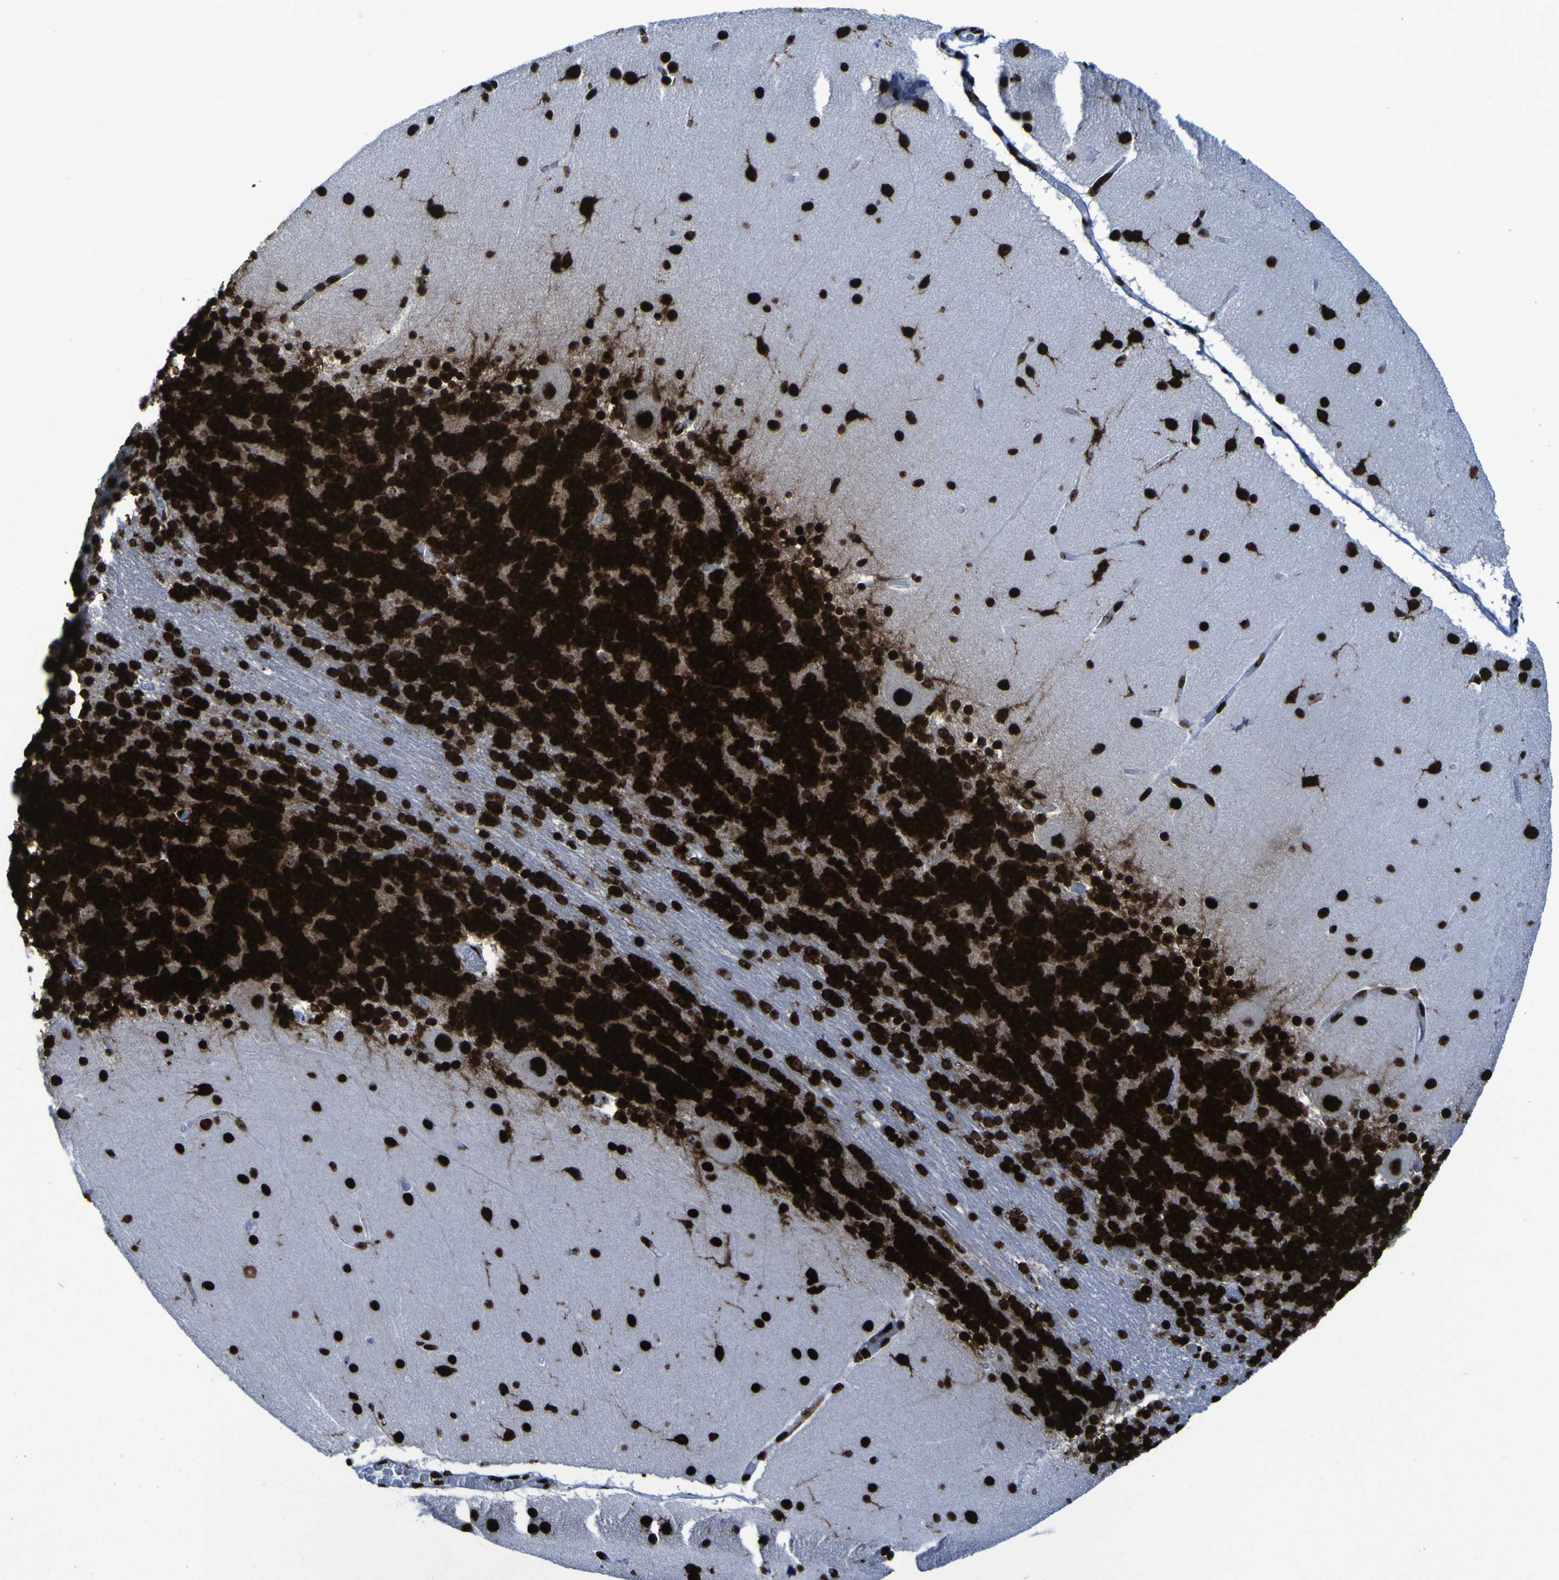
{"staining": {"intensity": "strong", "quantity": ">75%", "location": "nuclear"}, "tissue": "cerebellum", "cell_type": "Cells in granular layer", "image_type": "normal", "snomed": [{"axis": "morphology", "description": "Normal tissue, NOS"}, {"axis": "topography", "description": "Cerebellum"}], "caption": "Immunohistochemical staining of benign human cerebellum displays high levels of strong nuclear expression in about >75% of cells in granular layer. (Stains: DAB (3,3'-diaminobenzidine) in brown, nuclei in blue, Microscopy: brightfield microscopy at high magnification).", "gene": "NPM1", "patient": {"sex": "female", "age": 54}}